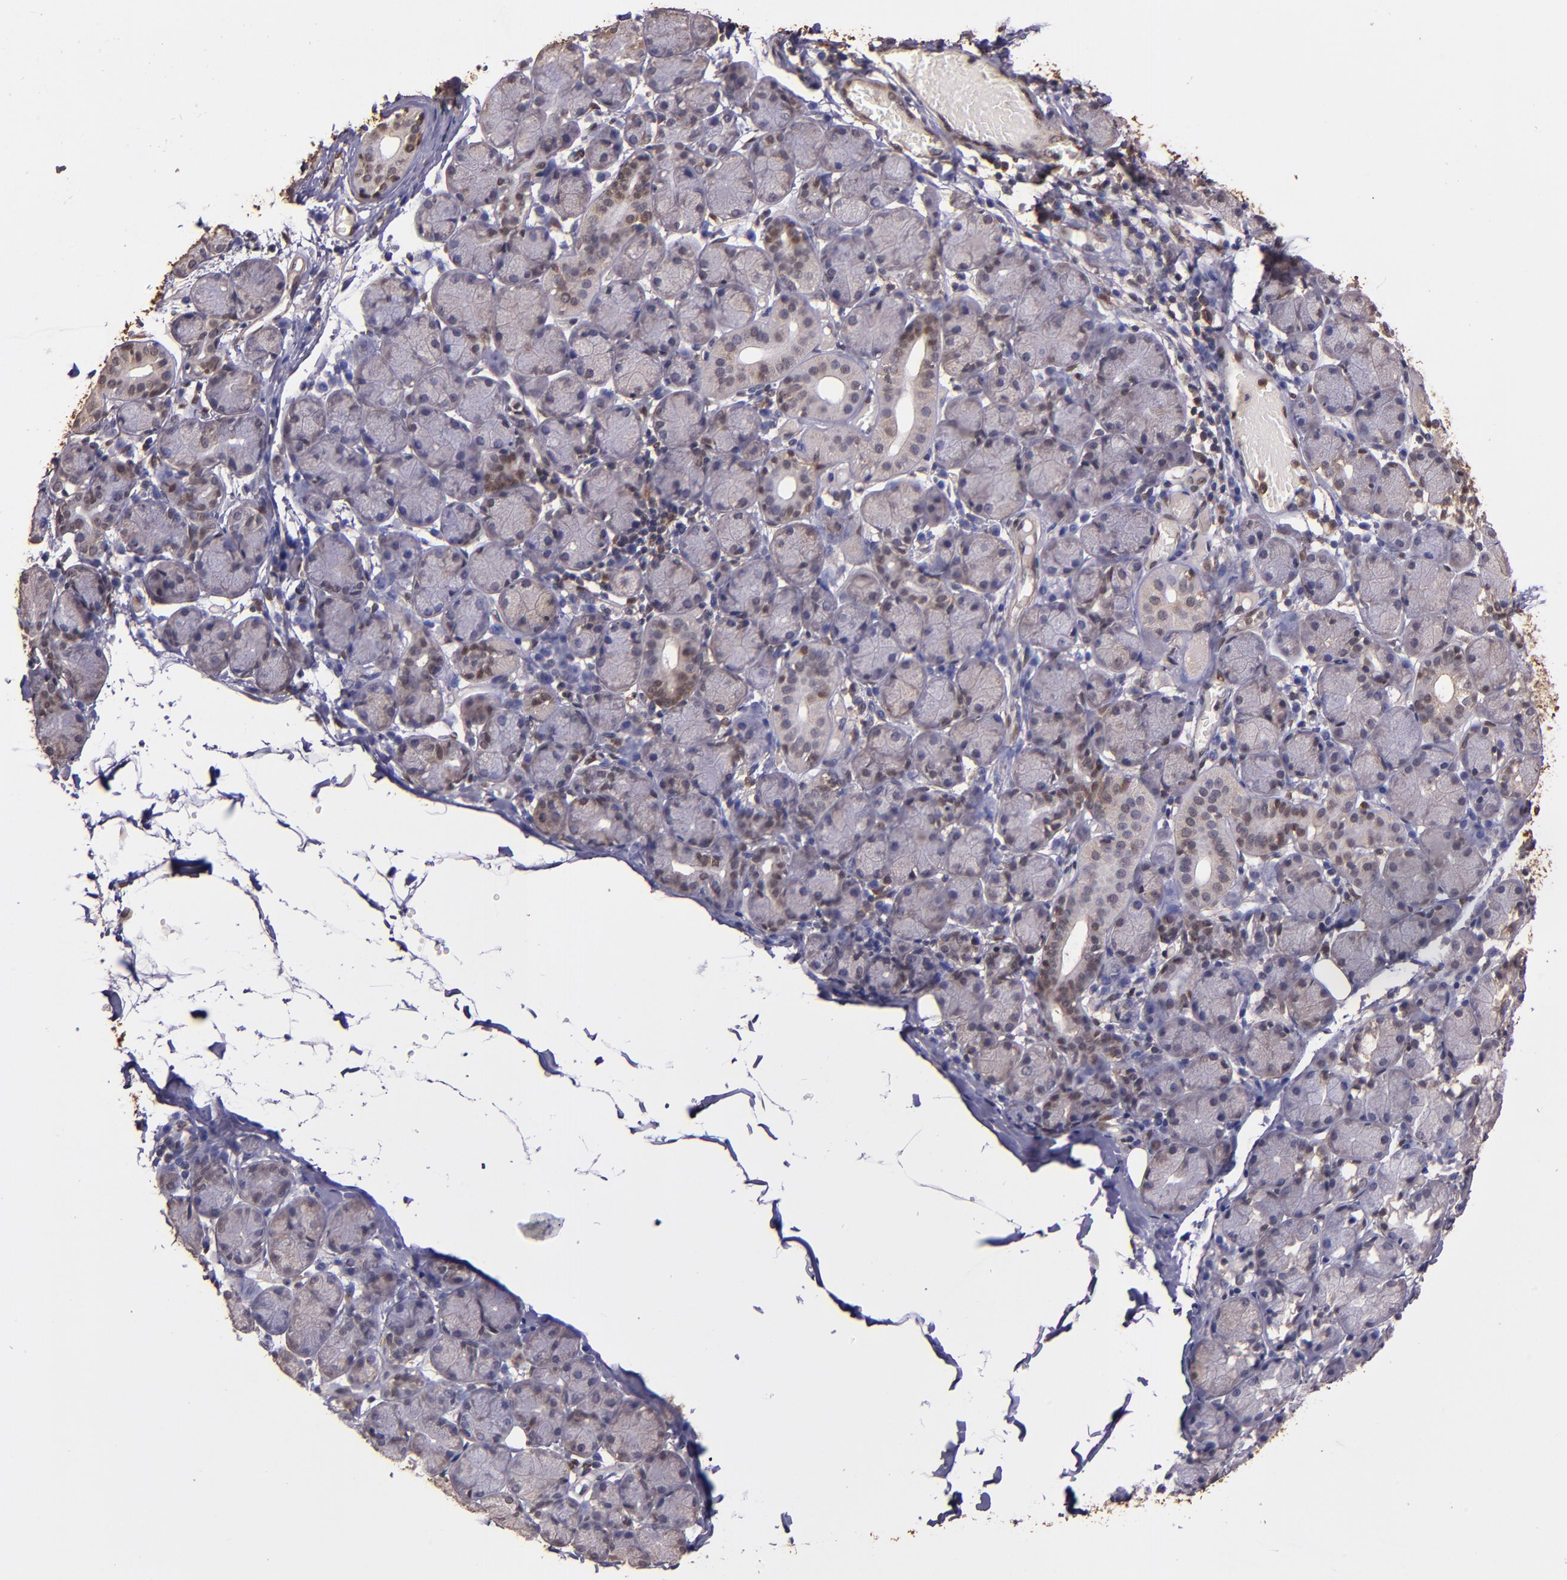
{"staining": {"intensity": "weak", "quantity": "25%-75%", "location": "cytoplasmic/membranous,nuclear"}, "tissue": "salivary gland", "cell_type": "Glandular cells", "image_type": "normal", "snomed": [{"axis": "morphology", "description": "Normal tissue, NOS"}, {"axis": "topography", "description": "Salivary gland"}], "caption": "About 25%-75% of glandular cells in normal salivary gland reveal weak cytoplasmic/membranous,nuclear protein positivity as visualized by brown immunohistochemical staining.", "gene": "STAT6", "patient": {"sex": "female", "age": 24}}